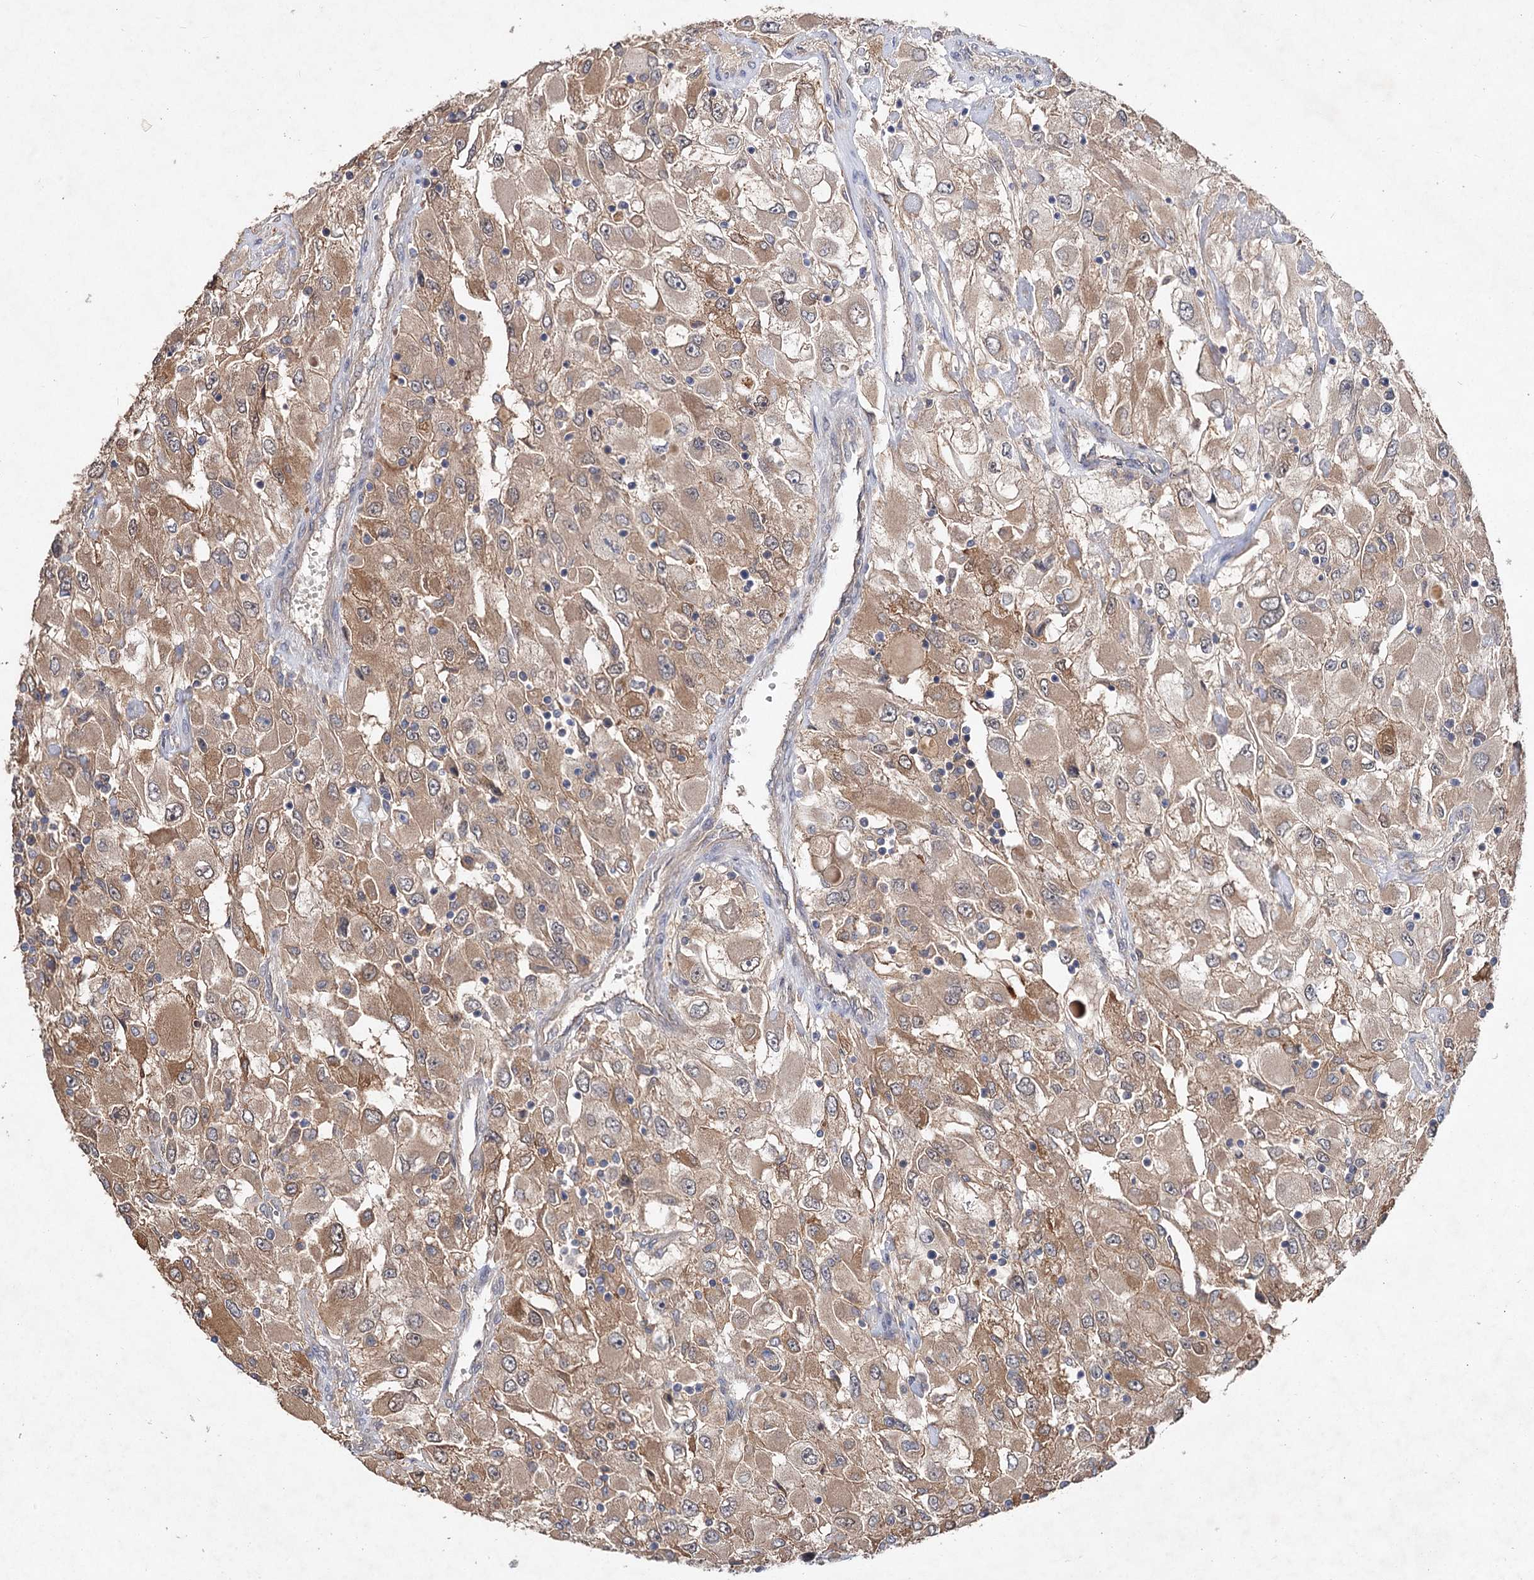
{"staining": {"intensity": "moderate", "quantity": ">75%", "location": "cytoplasmic/membranous"}, "tissue": "renal cancer", "cell_type": "Tumor cells", "image_type": "cancer", "snomed": [{"axis": "morphology", "description": "Adenocarcinoma, NOS"}, {"axis": "topography", "description": "Kidney"}], "caption": "Renal cancer stained with immunohistochemistry shows moderate cytoplasmic/membranous positivity in approximately >75% of tumor cells.", "gene": "NUDCD2", "patient": {"sex": "female", "age": 52}}